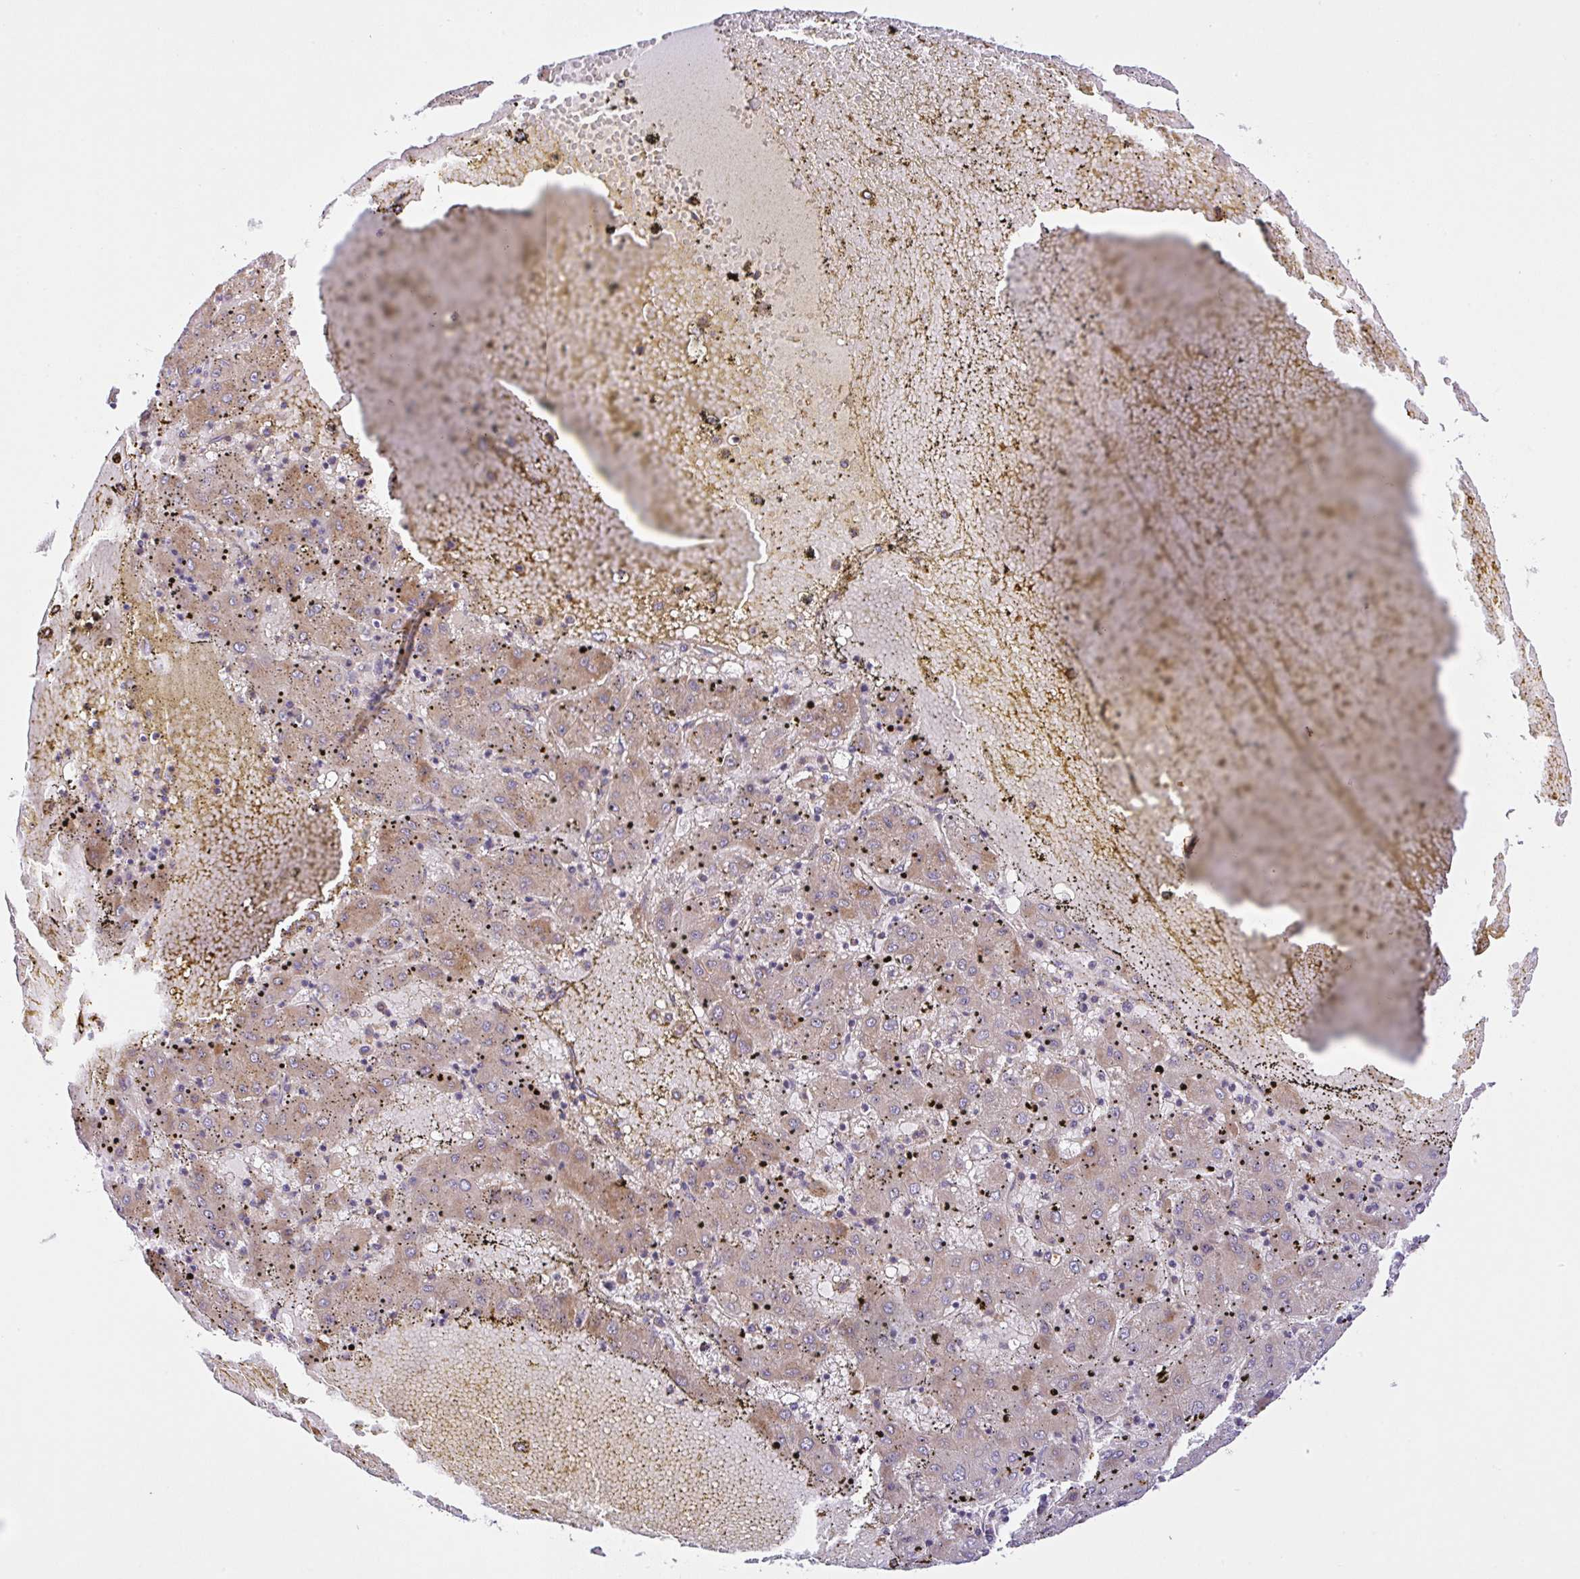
{"staining": {"intensity": "weak", "quantity": "25%-75%", "location": "cytoplasmic/membranous"}, "tissue": "liver cancer", "cell_type": "Tumor cells", "image_type": "cancer", "snomed": [{"axis": "morphology", "description": "Carcinoma, Hepatocellular, NOS"}, {"axis": "topography", "description": "Liver"}], "caption": "An IHC photomicrograph of tumor tissue is shown. Protein staining in brown shows weak cytoplasmic/membranous positivity in liver hepatocellular carcinoma within tumor cells. The staining was performed using DAB to visualize the protein expression in brown, while the nuclei were stained in blue with hematoxylin (Magnification: 20x).", "gene": "UBE4A", "patient": {"sex": "male", "age": 72}}